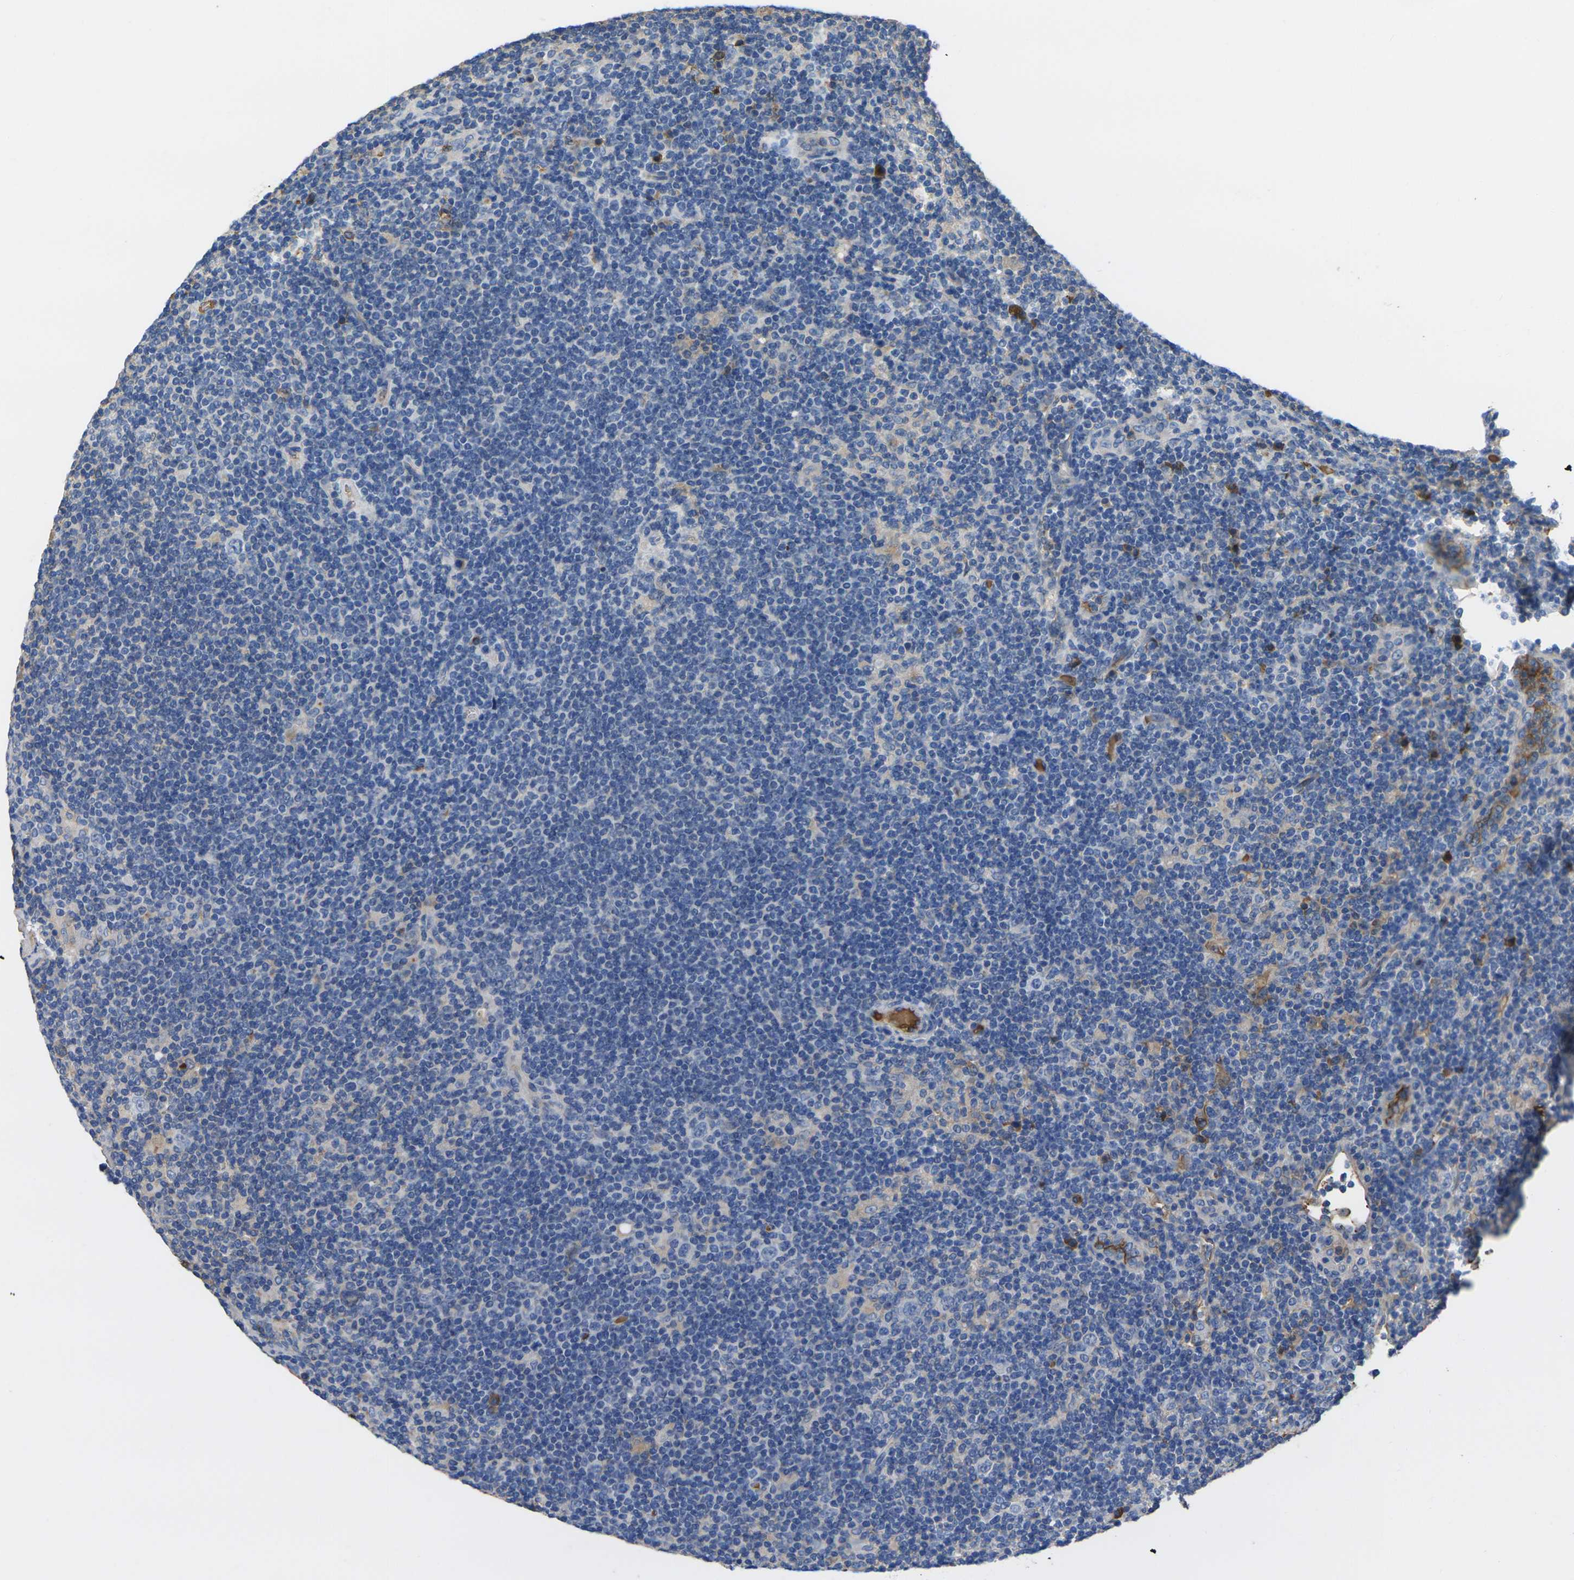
{"staining": {"intensity": "negative", "quantity": "none", "location": "none"}, "tissue": "lymphoma", "cell_type": "Tumor cells", "image_type": "cancer", "snomed": [{"axis": "morphology", "description": "Hodgkin's disease, NOS"}, {"axis": "topography", "description": "Lymph node"}], "caption": "This histopathology image is of lymphoma stained with IHC to label a protein in brown with the nuclei are counter-stained blue. There is no expression in tumor cells.", "gene": "GREM2", "patient": {"sex": "female", "age": 57}}